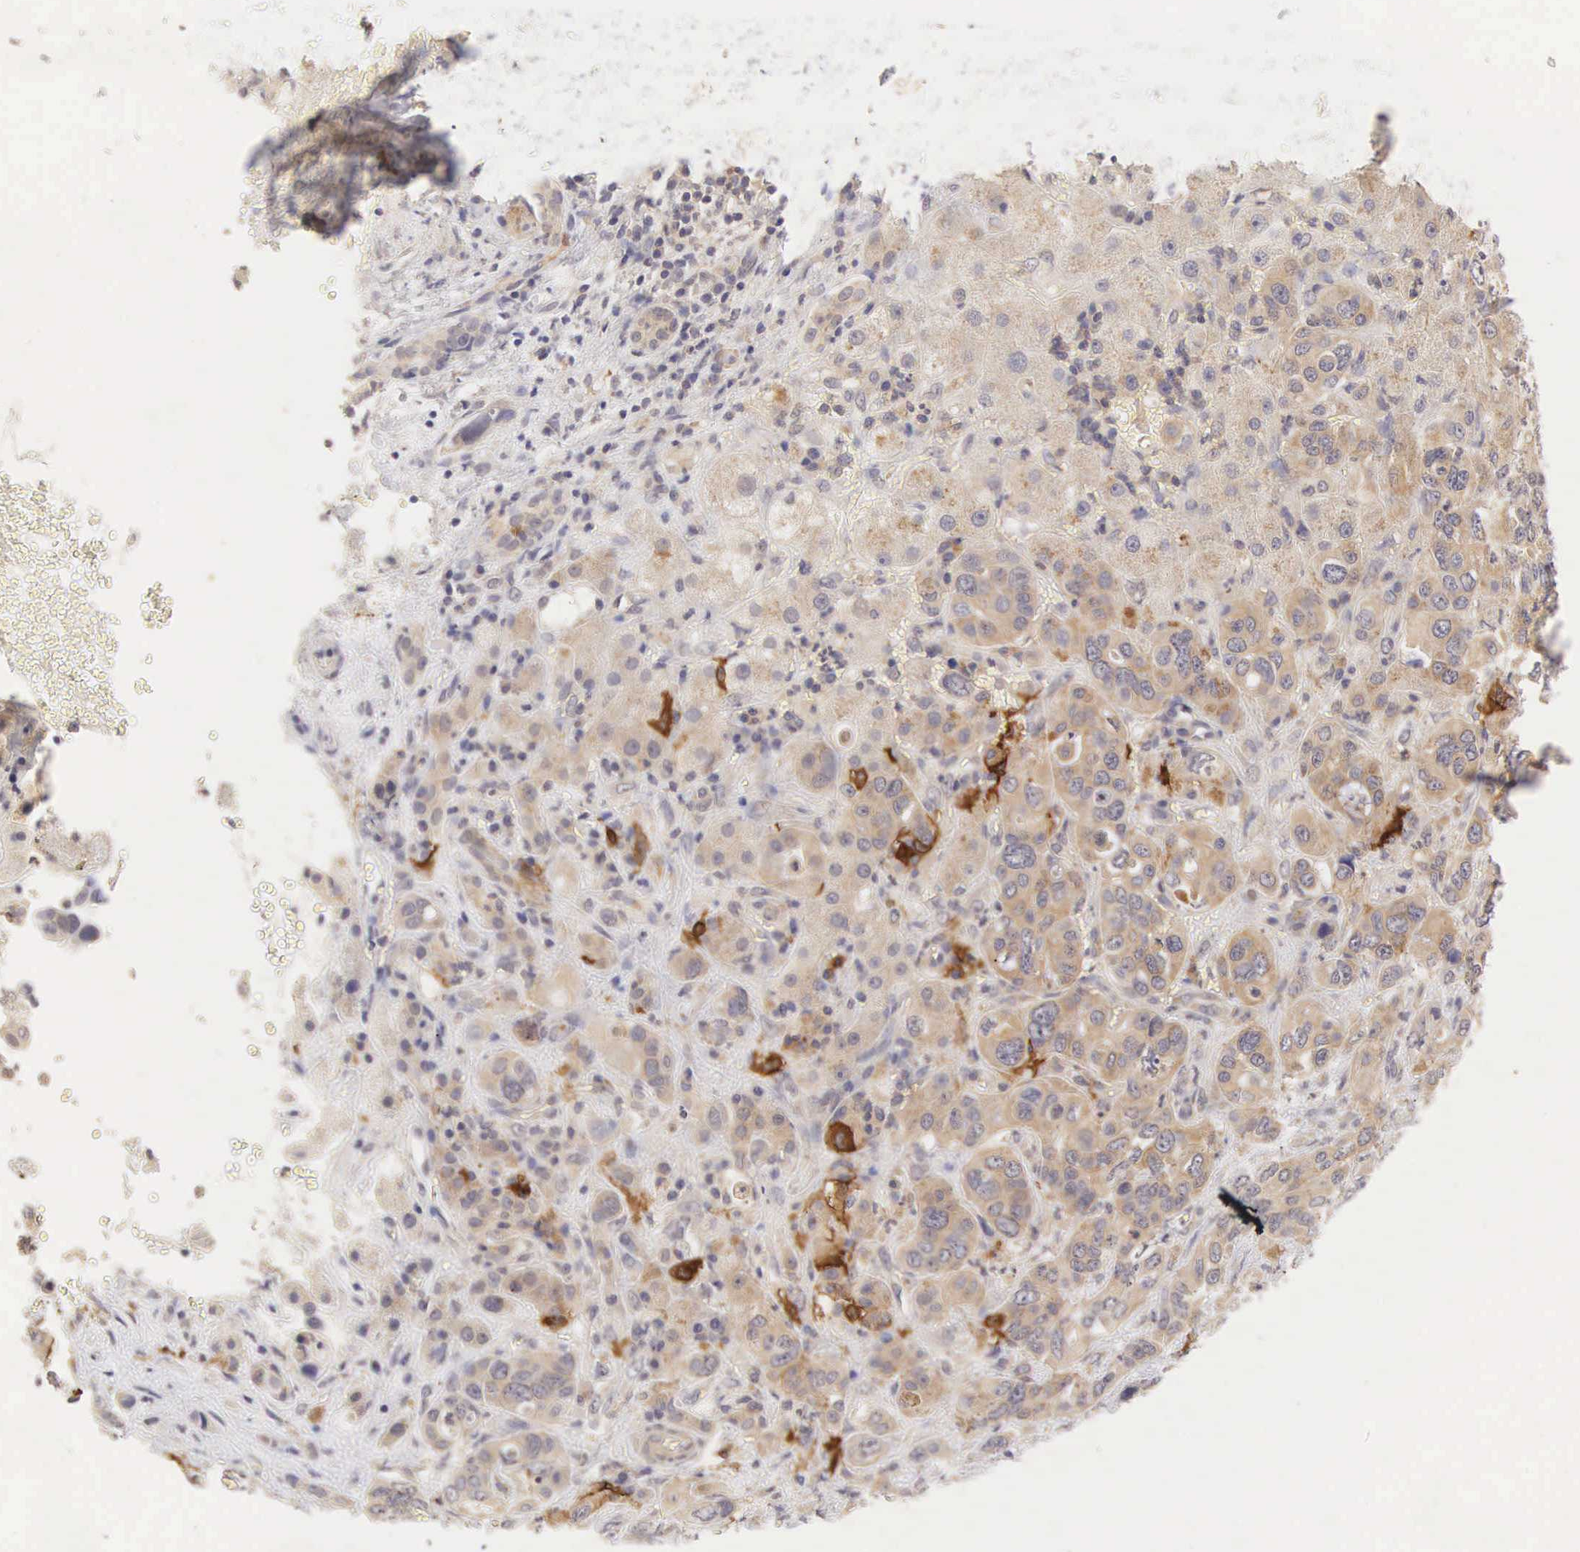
{"staining": {"intensity": "weak", "quantity": "25%-75%", "location": "cytoplasmic/membranous"}, "tissue": "liver cancer", "cell_type": "Tumor cells", "image_type": "cancer", "snomed": [{"axis": "morphology", "description": "Cholangiocarcinoma"}, {"axis": "topography", "description": "Liver"}], "caption": "Immunohistochemical staining of liver cancer (cholangiocarcinoma) exhibits low levels of weak cytoplasmic/membranous protein staining in approximately 25%-75% of tumor cells.", "gene": "CD1A", "patient": {"sex": "female", "age": 79}}